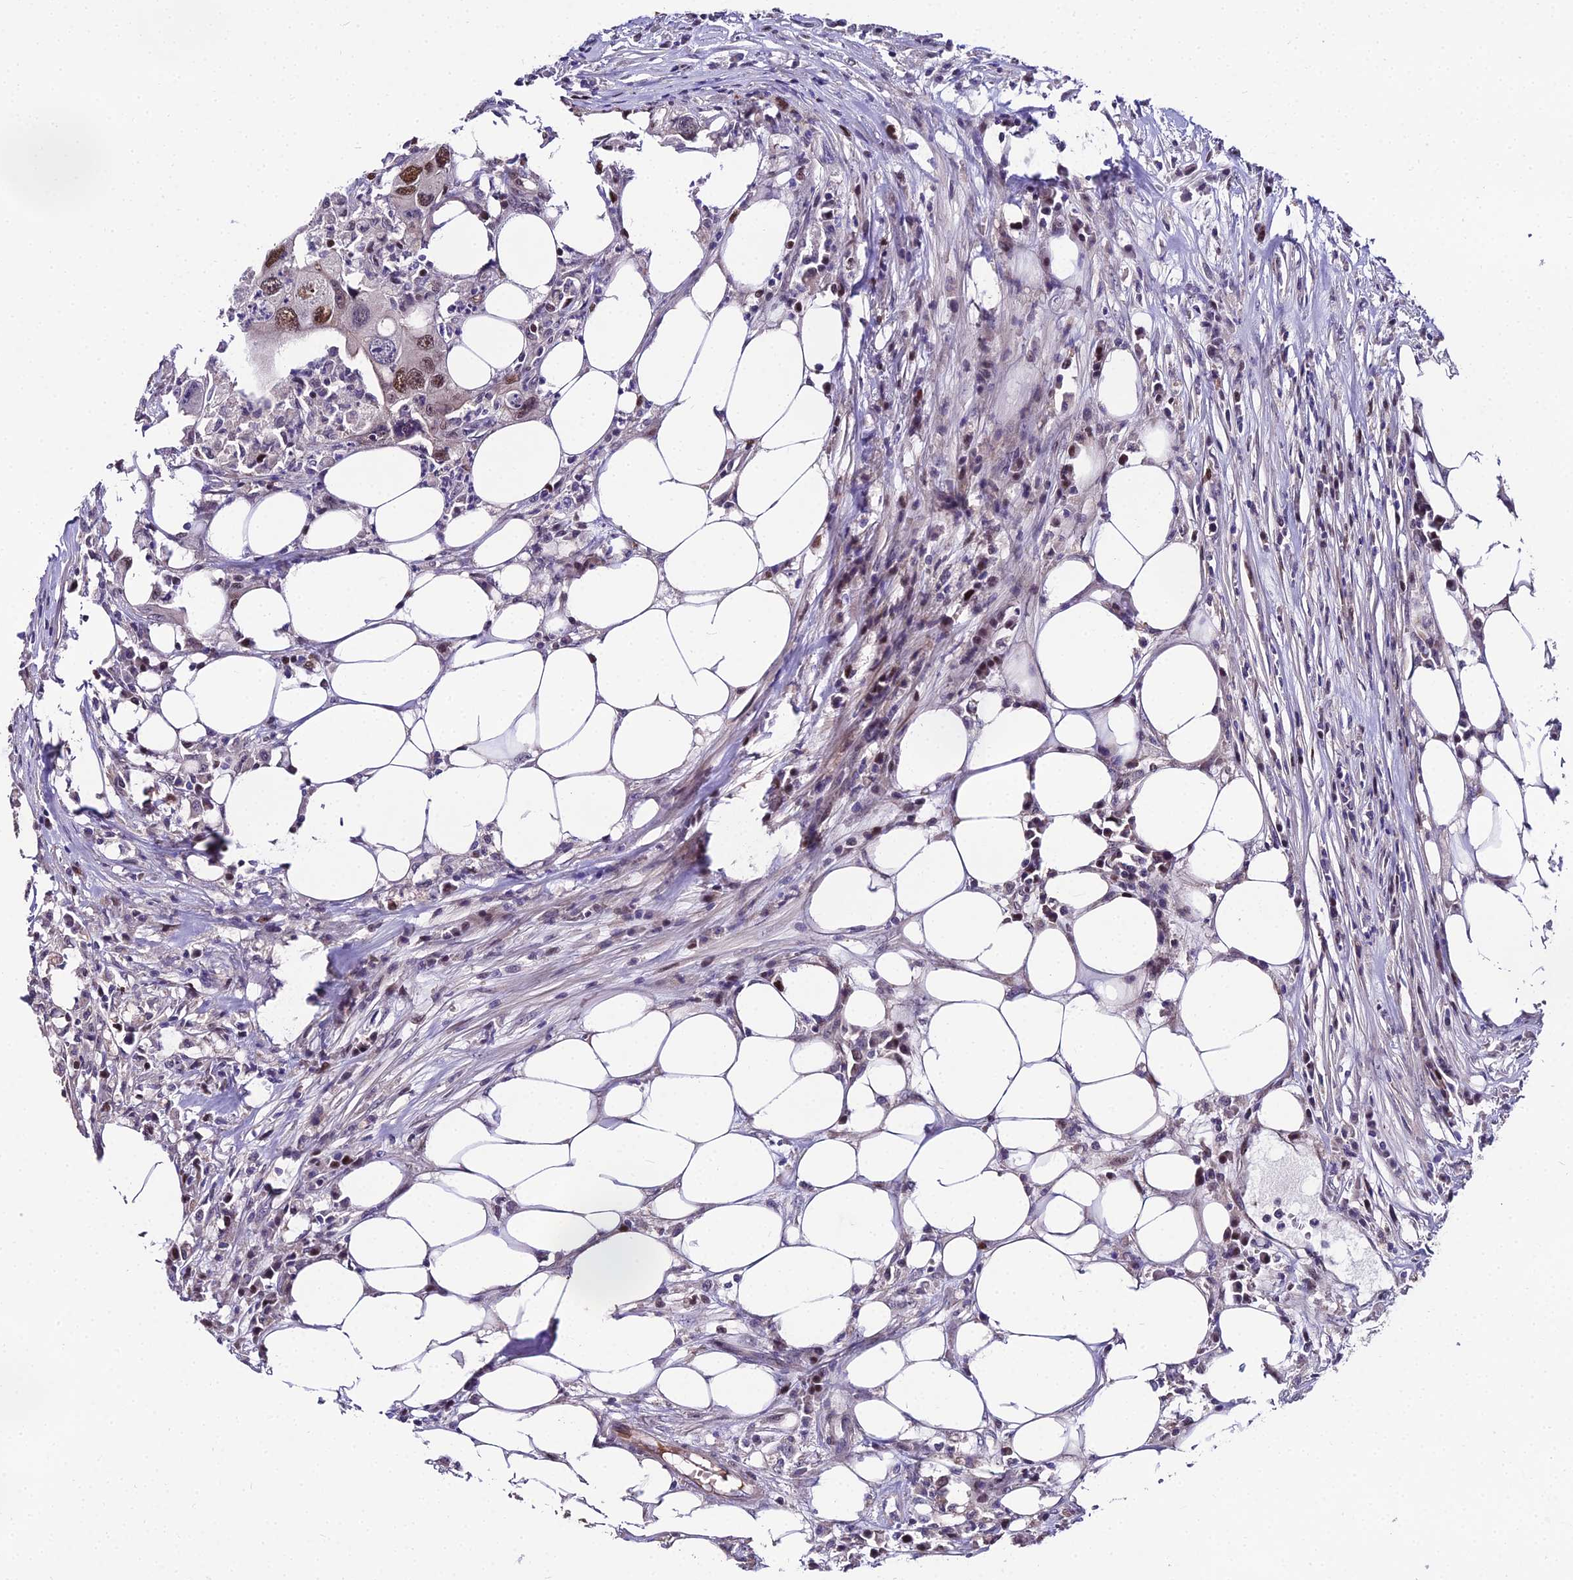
{"staining": {"intensity": "moderate", "quantity": ">75%", "location": "nuclear"}, "tissue": "colorectal cancer", "cell_type": "Tumor cells", "image_type": "cancer", "snomed": [{"axis": "morphology", "description": "Adenocarcinoma, NOS"}, {"axis": "topography", "description": "Colon"}], "caption": "The histopathology image displays staining of colorectal cancer (adenocarcinoma), revealing moderate nuclear protein expression (brown color) within tumor cells. (DAB (3,3'-diaminobenzidine) = brown stain, brightfield microscopy at high magnification).", "gene": "TRIML2", "patient": {"sex": "male", "age": 71}}